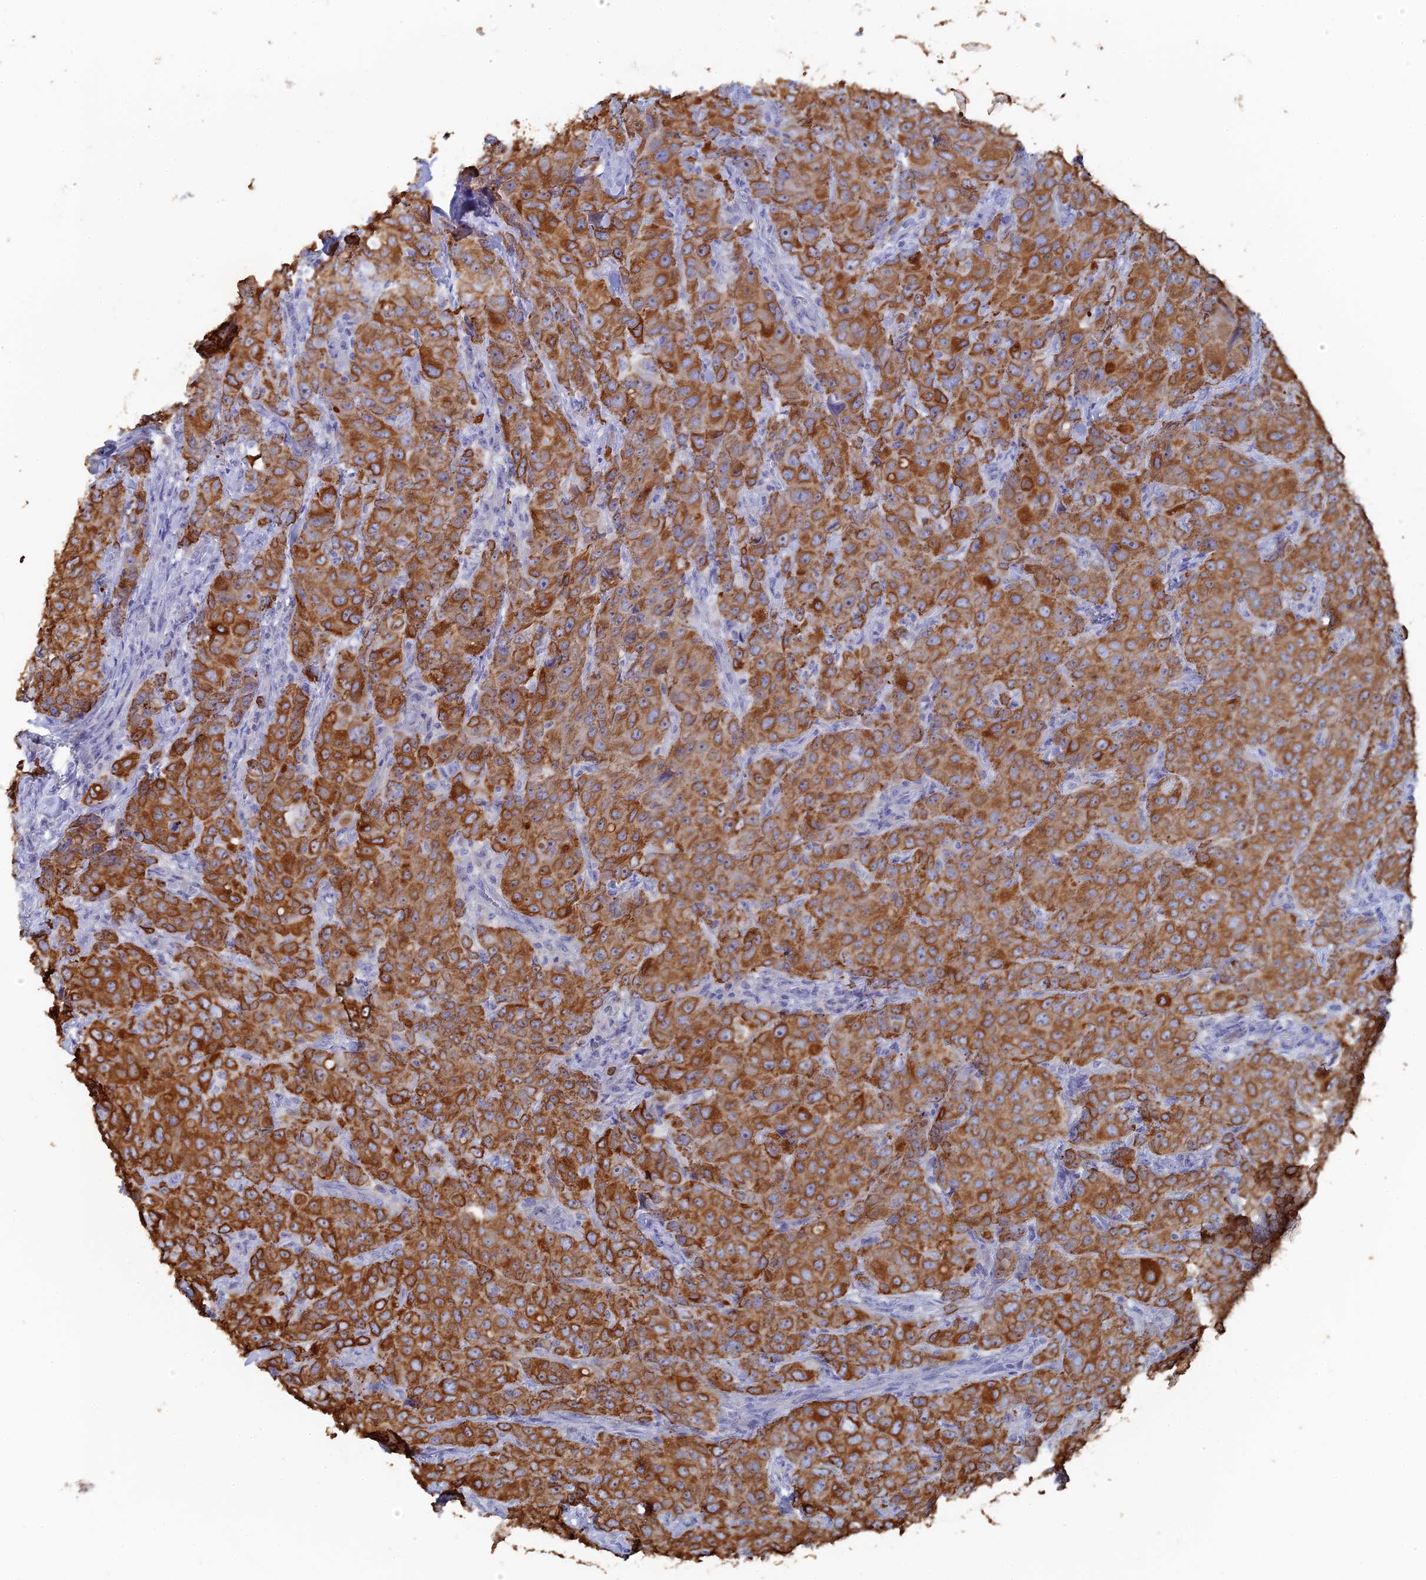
{"staining": {"intensity": "strong", "quantity": ">75%", "location": "cytoplasmic/membranous"}, "tissue": "breast cancer", "cell_type": "Tumor cells", "image_type": "cancer", "snomed": [{"axis": "morphology", "description": "Duct carcinoma"}, {"axis": "topography", "description": "Breast"}], "caption": "Tumor cells display high levels of strong cytoplasmic/membranous positivity in approximately >75% of cells in breast invasive ductal carcinoma.", "gene": "SRFBP1", "patient": {"sex": "female", "age": 43}}